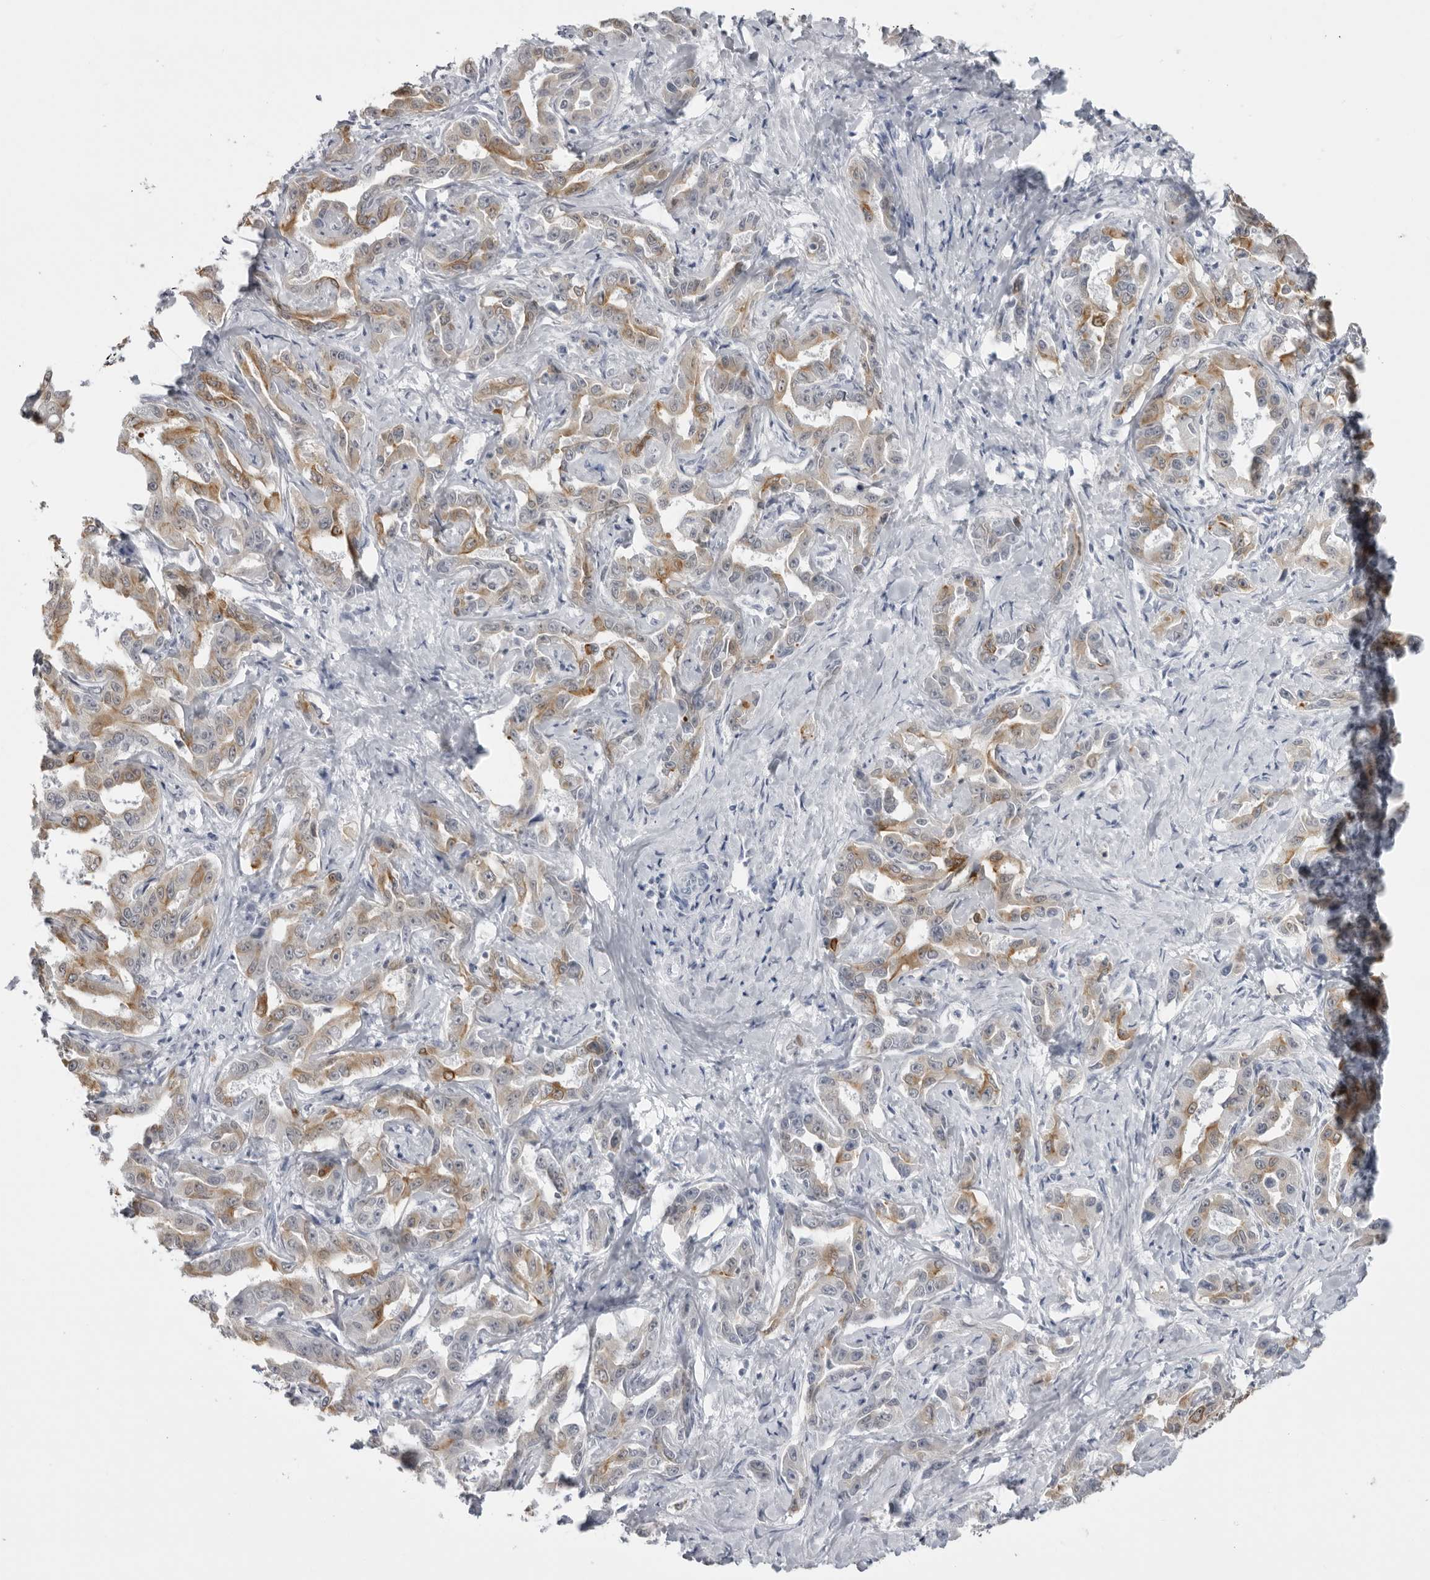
{"staining": {"intensity": "moderate", "quantity": "25%-75%", "location": "cytoplasmic/membranous"}, "tissue": "liver cancer", "cell_type": "Tumor cells", "image_type": "cancer", "snomed": [{"axis": "morphology", "description": "Cholangiocarcinoma"}, {"axis": "topography", "description": "Liver"}], "caption": "Protein analysis of liver cancer (cholangiocarcinoma) tissue exhibits moderate cytoplasmic/membranous expression in approximately 25%-75% of tumor cells.", "gene": "SERPINF2", "patient": {"sex": "male", "age": 59}}